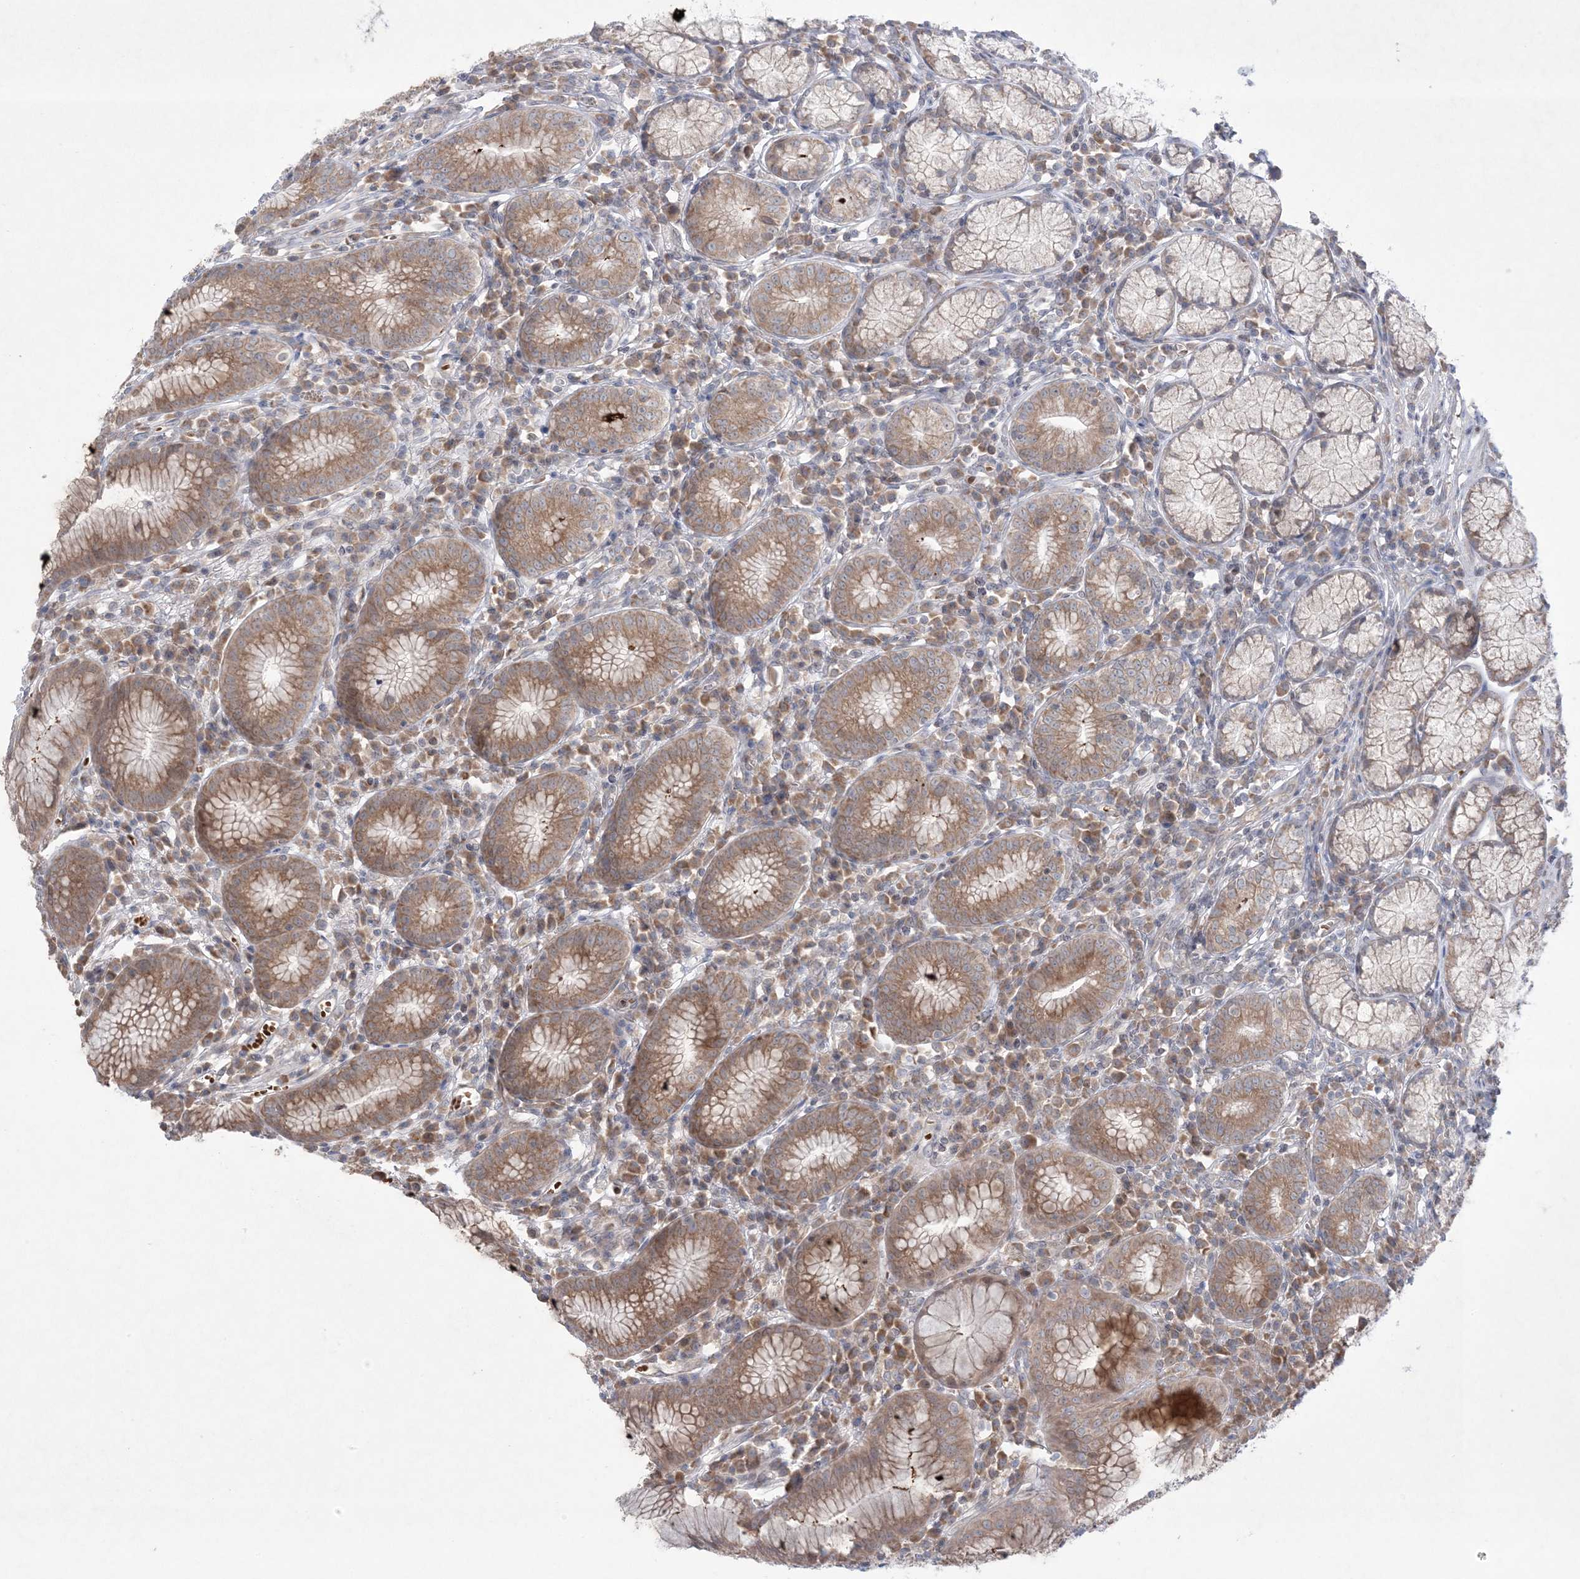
{"staining": {"intensity": "moderate", "quantity": ">75%", "location": "cytoplasmic/membranous"}, "tissue": "stomach", "cell_type": "Glandular cells", "image_type": "normal", "snomed": [{"axis": "morphology", "description": "Normal tissue, NOS"}, {"axis": "topography", "description": "Stomach"}], "caption": "Protein expression by immunohistochemistry demonstrates moderate cytoplasmic/membranous expression in approximately >75% of glandular cells in unremarkable stomach.", "gene": "MMGT1", "patient": {"sex": "male", "age": 55}}